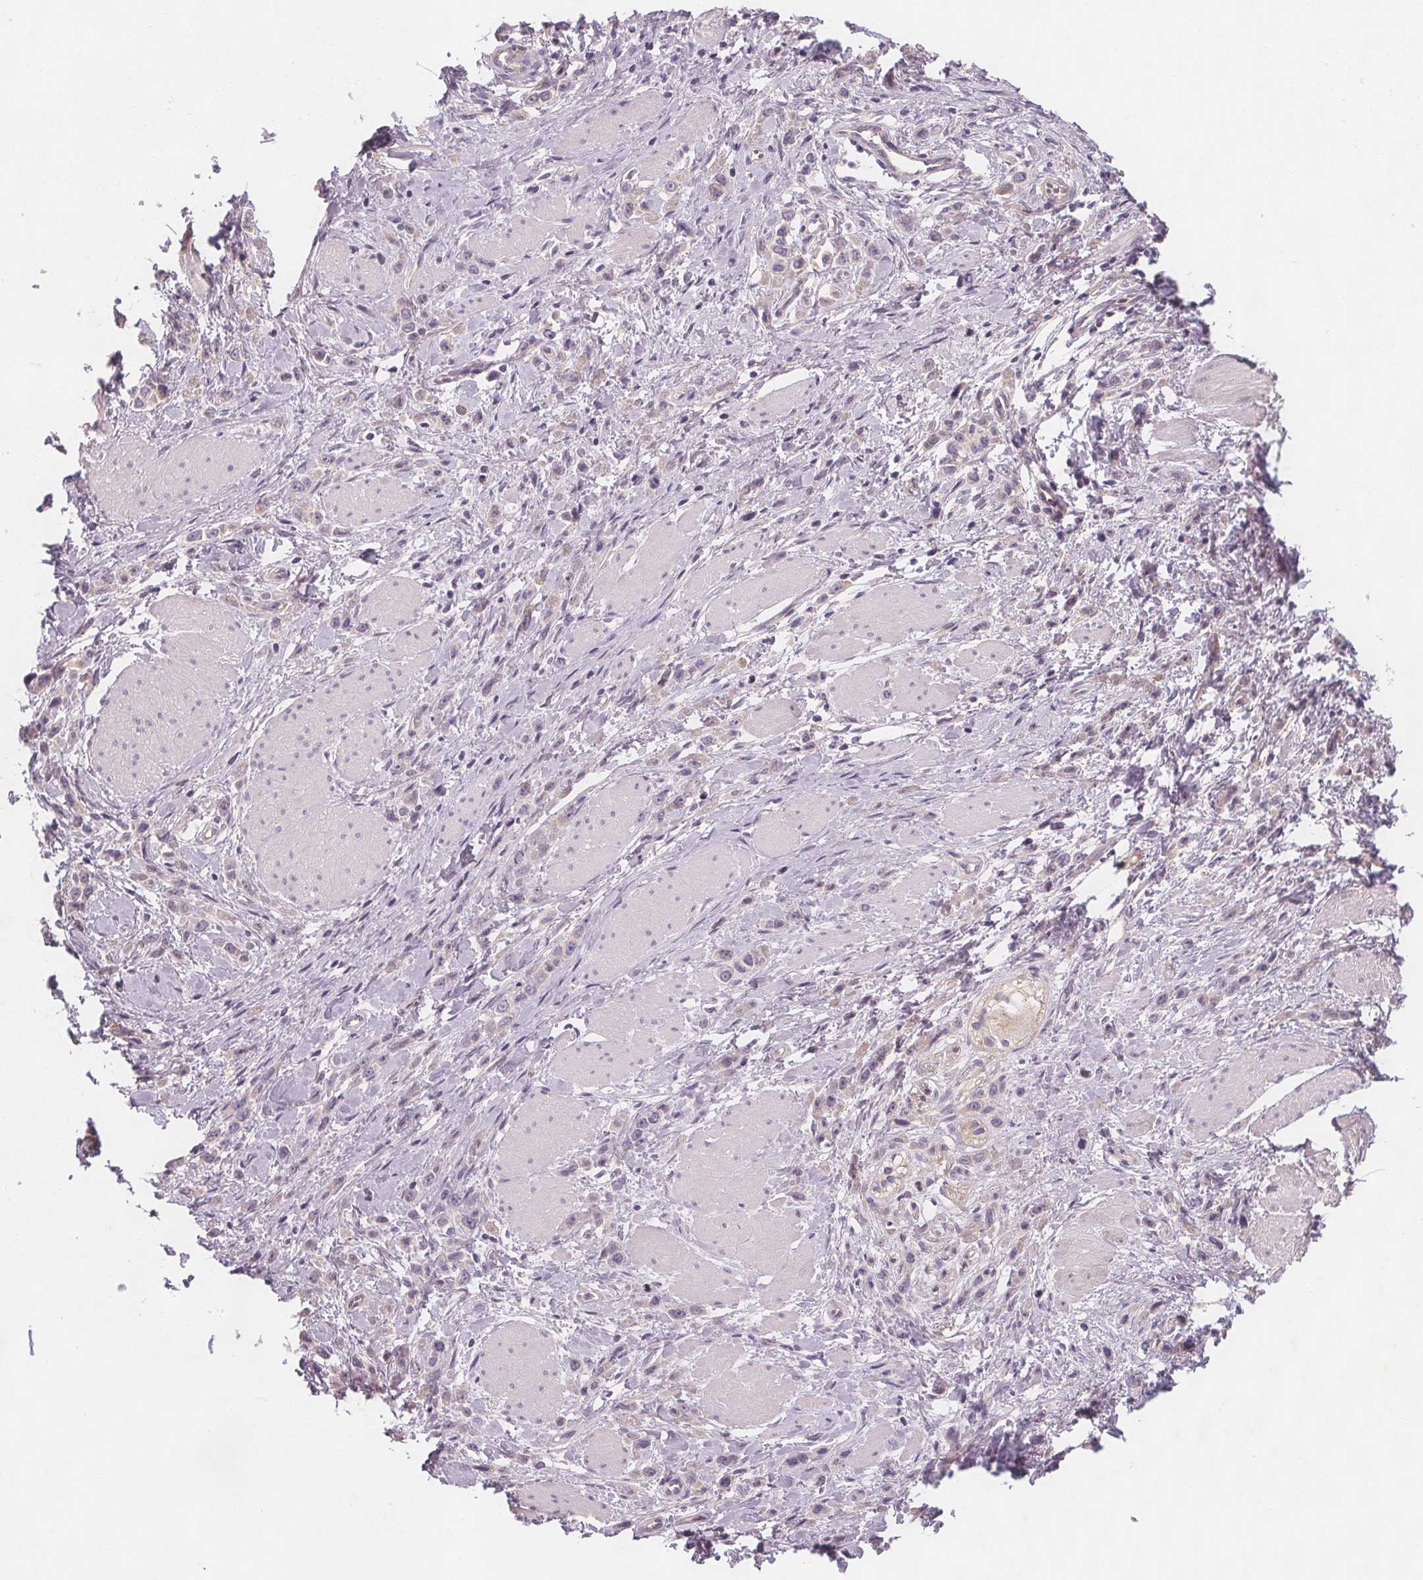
{"staining": {"intensity": "negative", "quantity": "none", "location": "none"}, "tissue": "stomach cancer", "cell_type": "Tumor cells", "image_type": "cancer", "snomed": [{"axis": "morphology", "description": "Adenocarcinoma, NOS"}, {"axis": "topography", "description": "Stomach"}], "caption": "A high-resolution image shows immunohistochemistry staining of stomach cancer, which displays no significant staining in tumor cells.", "gene": "VNN1", "patient": {"sex": "male", "age": 47}}